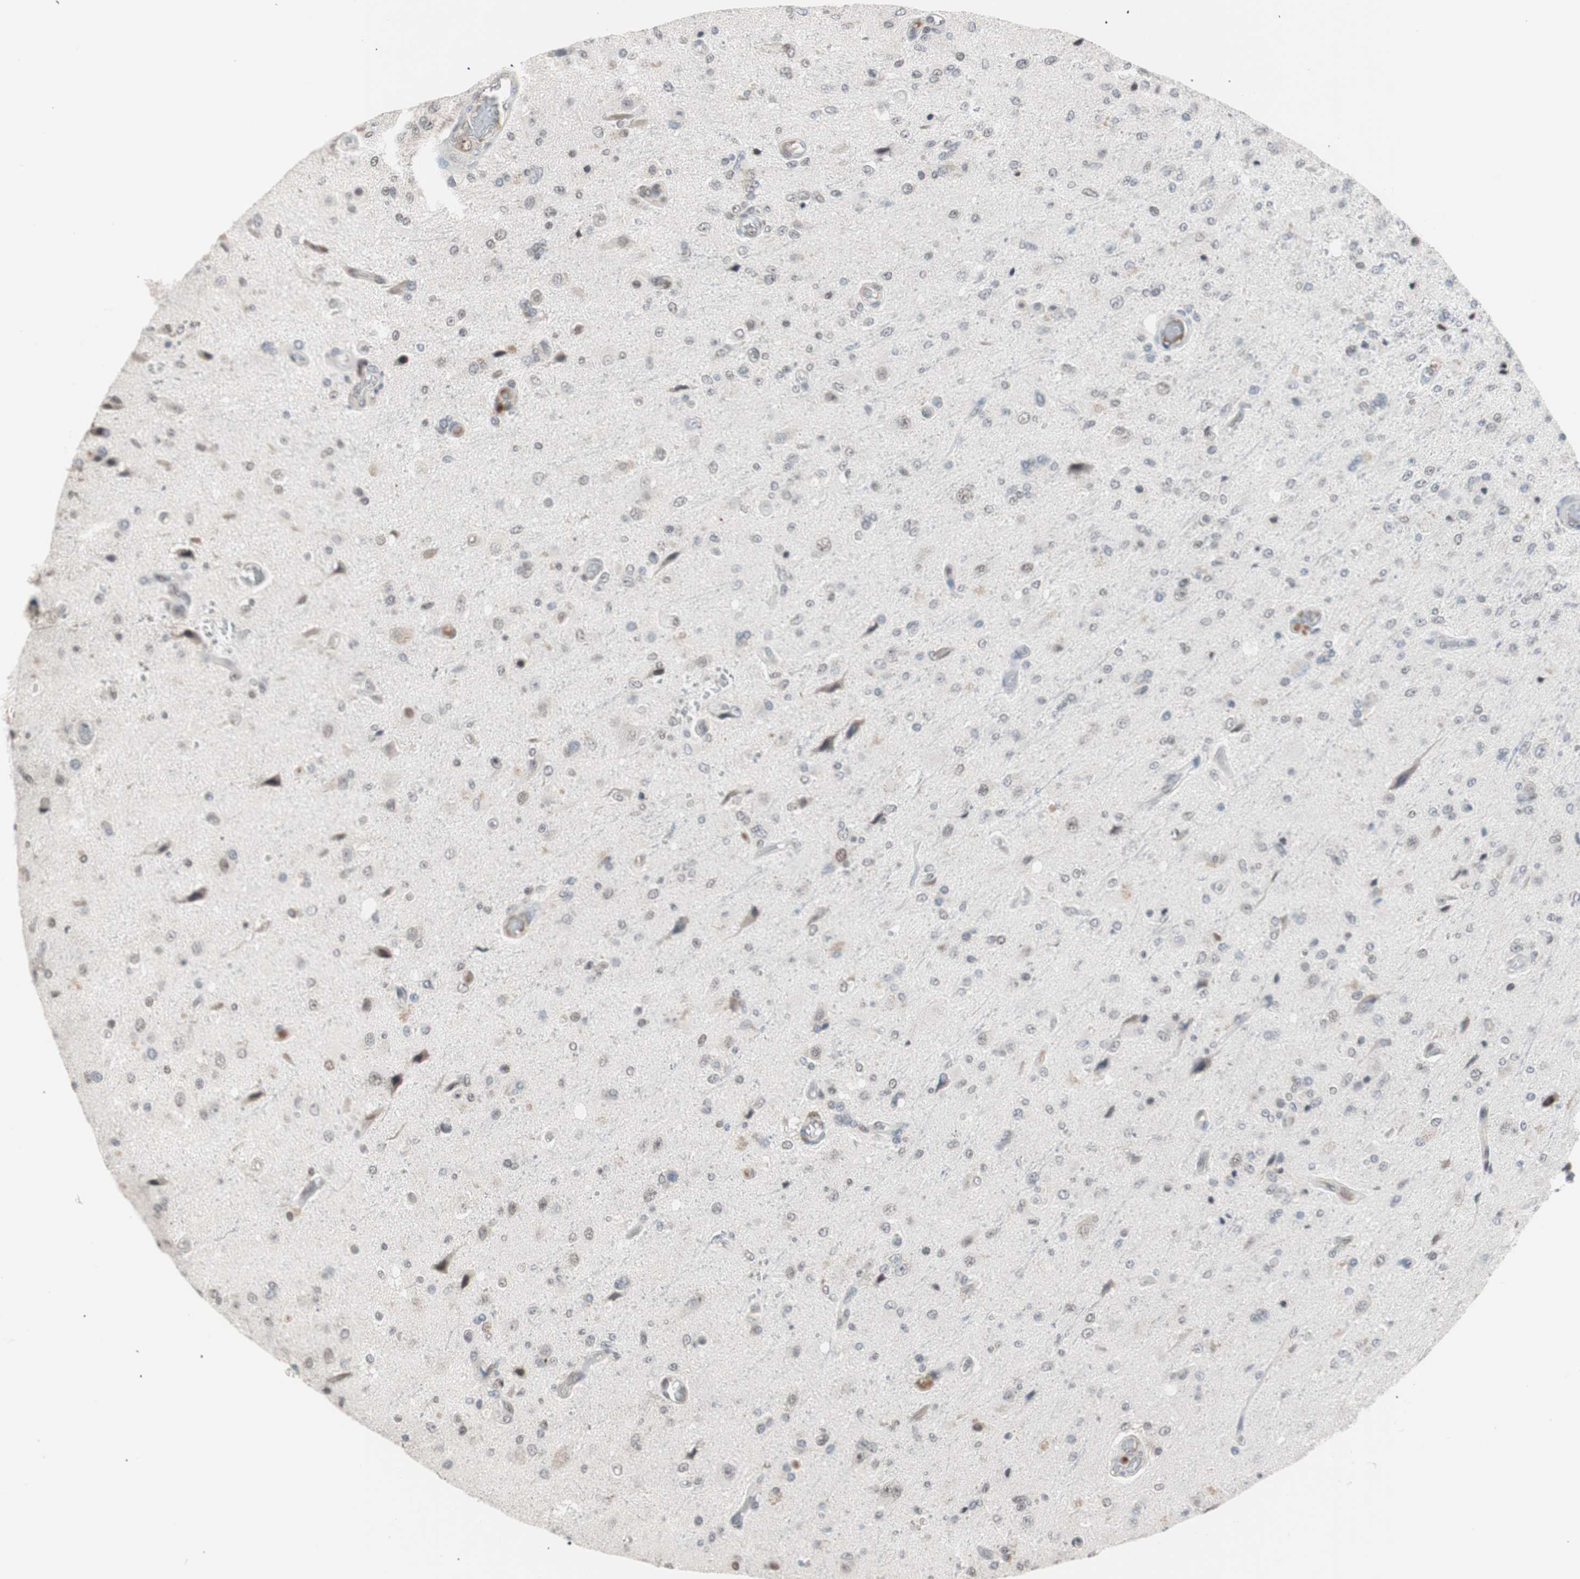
{"staining": {"intensity": "weak", "quantity": "<25%", "location": "nuclear"}, "tissue": "glioma", "cell_type": "Tumor cells", "image_type": "cancer", "snomed": [{"axis": "morphology", "description": "Normal tissue, NOS"}, {"axis": "morphology", "description": "Glioma, malignant, High grade"}, {"axis": "topography", "description": "Cerebral cortex"}], "caption": "The IHC image has no significant positivity in tumor cells of malignant glioma (high-grade) tissue.", "gene": "LIG3", "patient": {"sex": "male", "age": 77}}